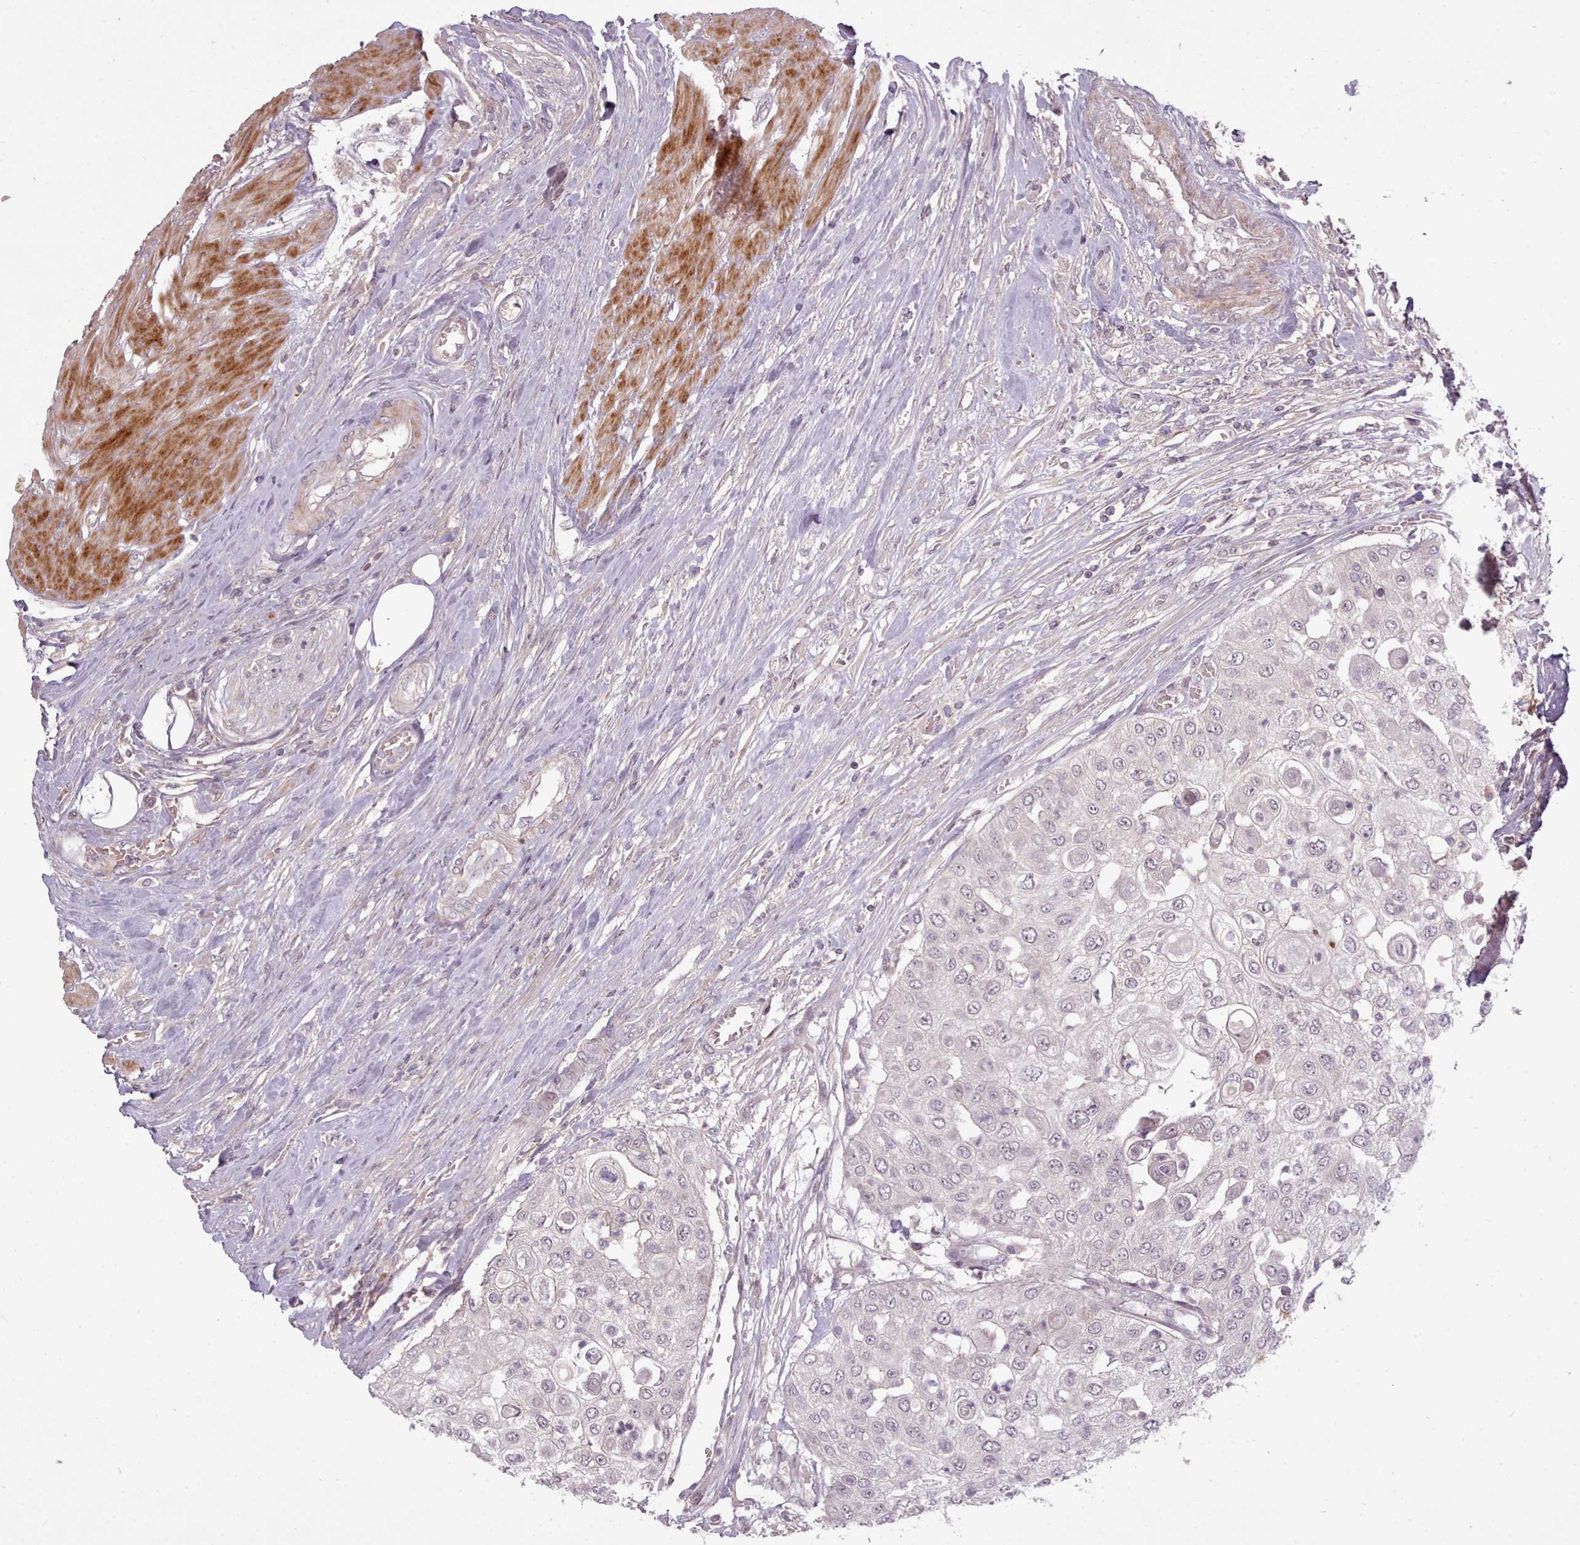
{"staining": {"intensity": "negative", "quantity": "none", "location": "none"}, "tissue": "urothelial cancer", "cell_type": "Tumor cells", "image_type": "cancer", "snomed": [{"axis": "morphology", "description": "Urothelial carcinoma, High grade"}, {"axis": "topography", "description": "Urinary bladder"}], "caption": "An image of human urothelial cancer is negative for staining in tumor cells.", "gene": "LEFTY2", "patient": {"sex": "female", "age": 79}}